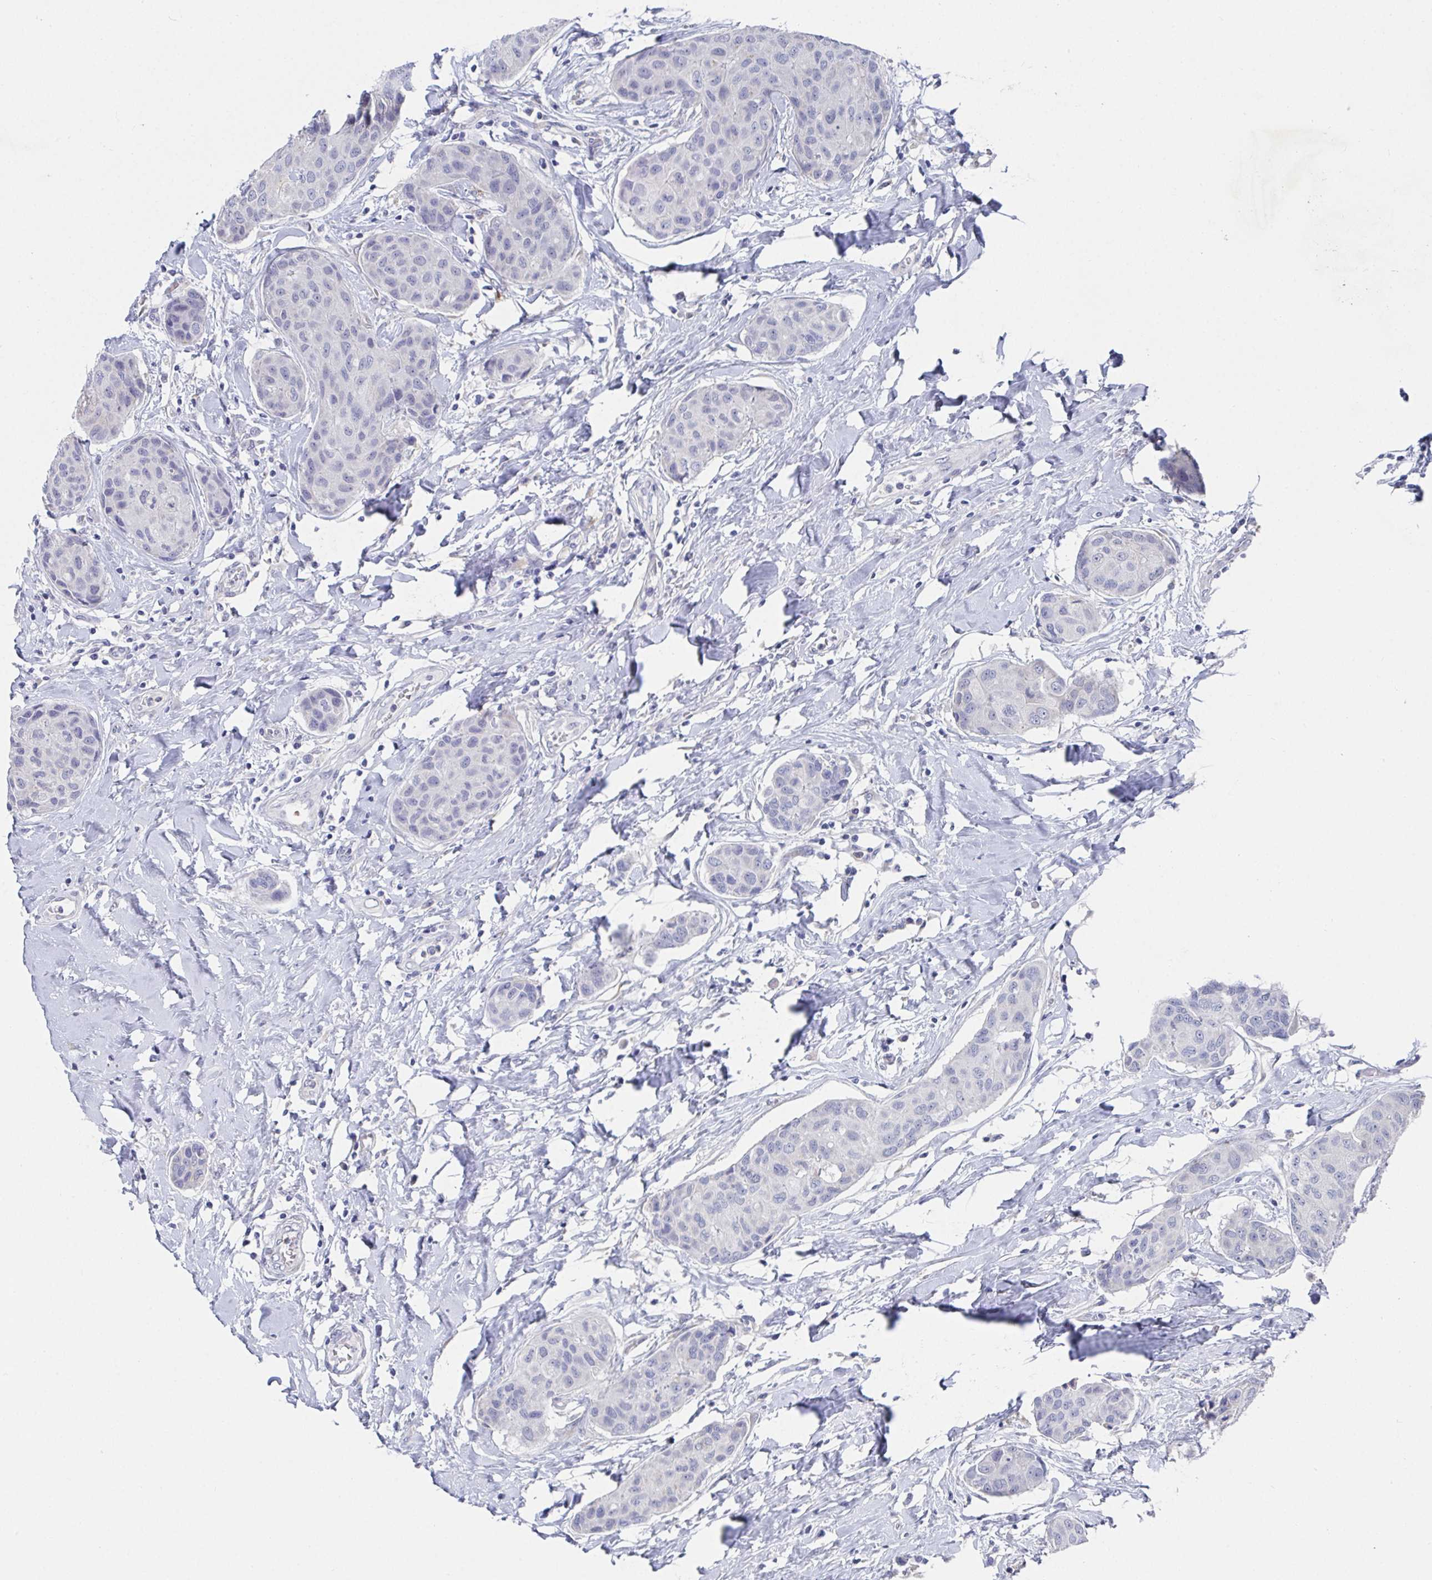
{"staining": {"intensity": "negative", "quantity": "none", "location": "none"}, "tissue": "breast cancer", "cell_type": "Tumor cells", "image_type": "cancer", "snomed": [{"axis": "morphology", "description": "Duct carcinoma"}, {"axis": "topography", "description": "Breast"}], "caption": "A high-resolution histopathology image shows immunohistochemistry (IHC) staining of breast cancer, which displays no significant expression in tumor cells. Nuclei are stained in blue.", "gene": "TAS2R39", "patient": {"sex": "female", "age": 80}}